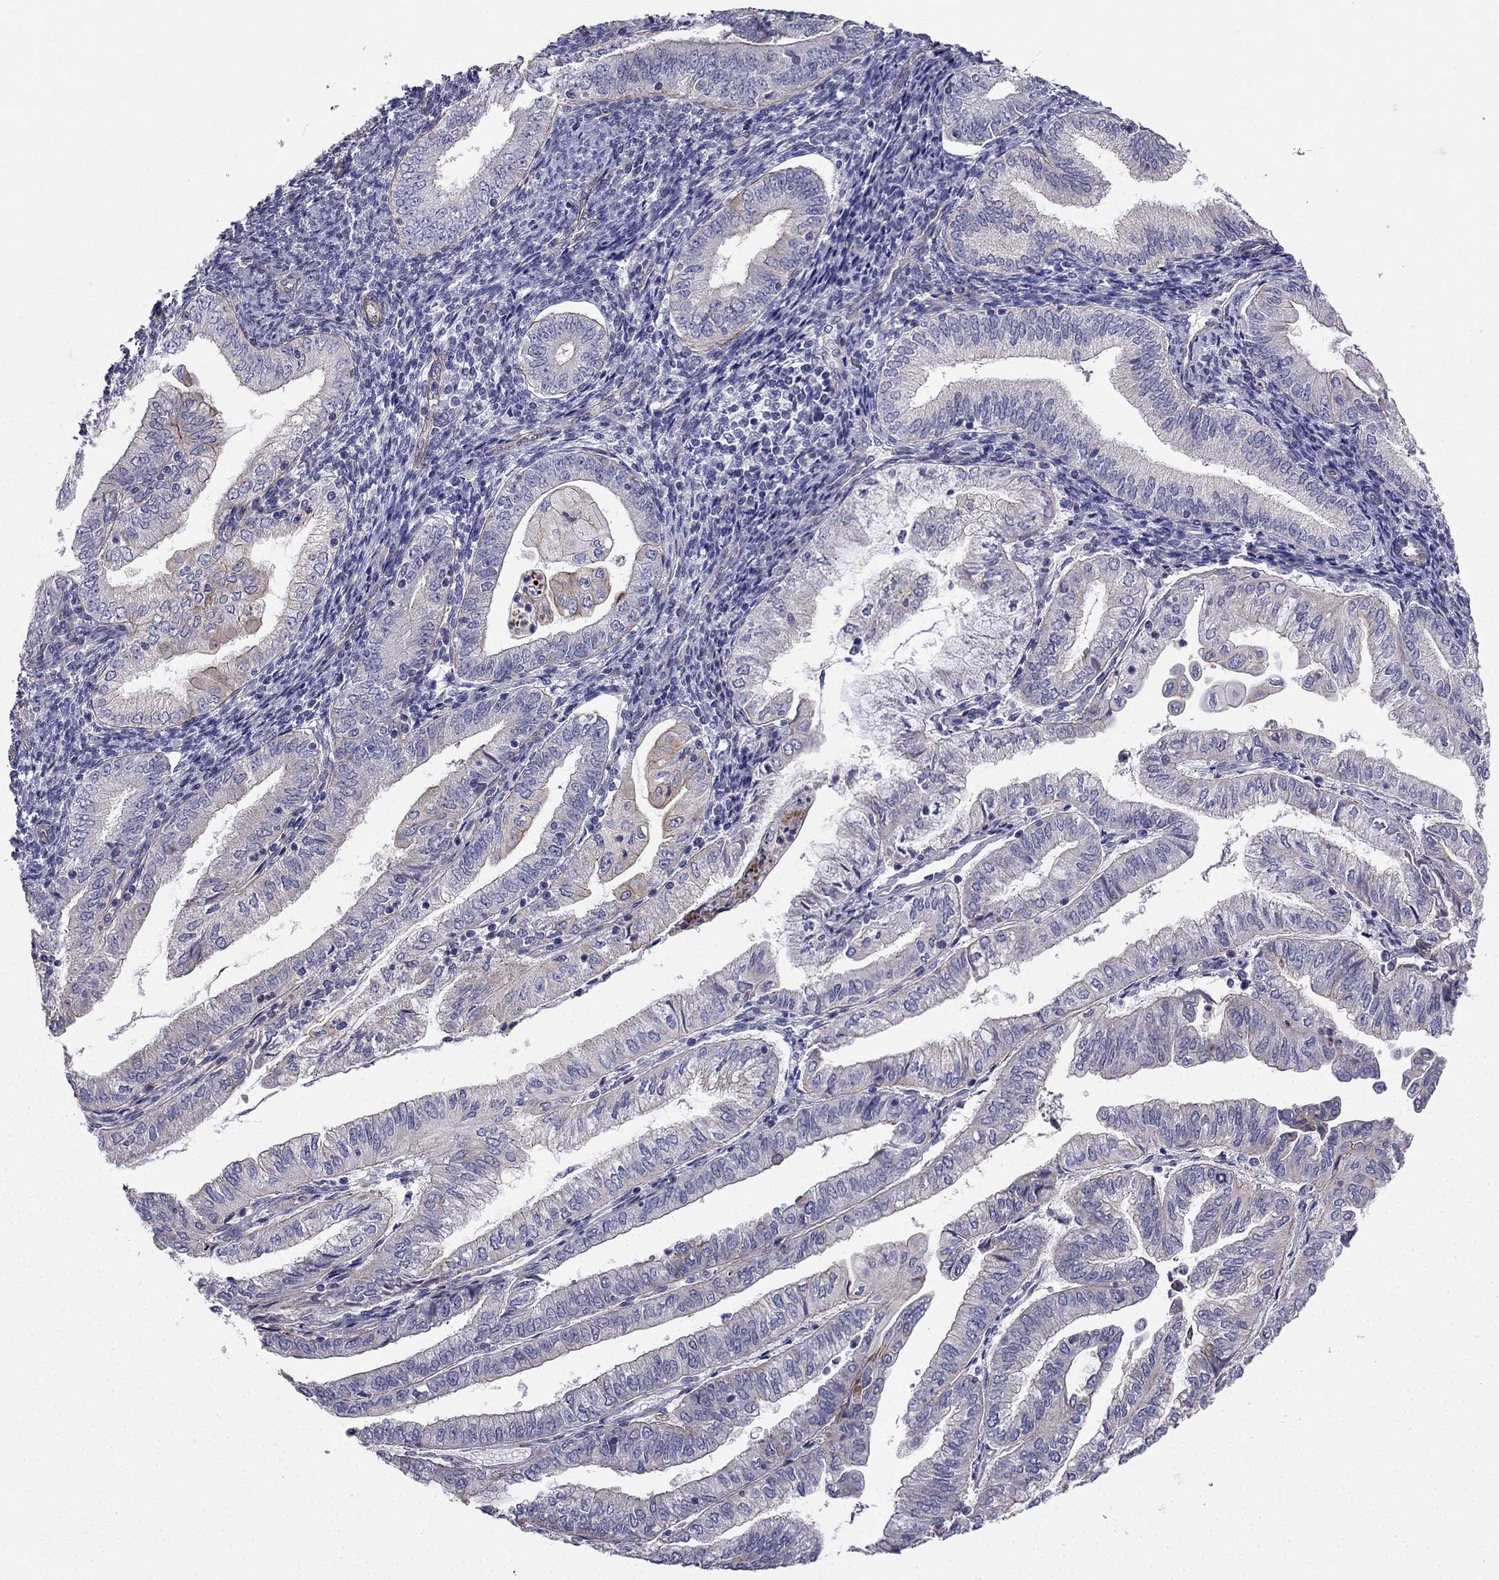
{"staining": {"intensity": "weak", "quantity": "<25%", "location": "cytoplasmic/membranous"}, "tissue": "endometrial cancer", "cell_type": "Tumor cells", "image_type": "cancer", "snomed": [{"axis": "morphology", "description": "Adenocarcinoma, NOS"}, {"axis": "topography", "description": "Endometrium"}], "caption": "An IHC histopathology image of adenocarcinoma (endometrial) is shown. There is no staining in tumor cells of adenocarcinoma (endometrial). The staining is performed using DAB (3,3'-diaminobenzidine) brown chromogen with nuclei counter-stained in using hematoxylin.", "gene": "ENOX1", "patient": {"sex": "female", "age": 55}}